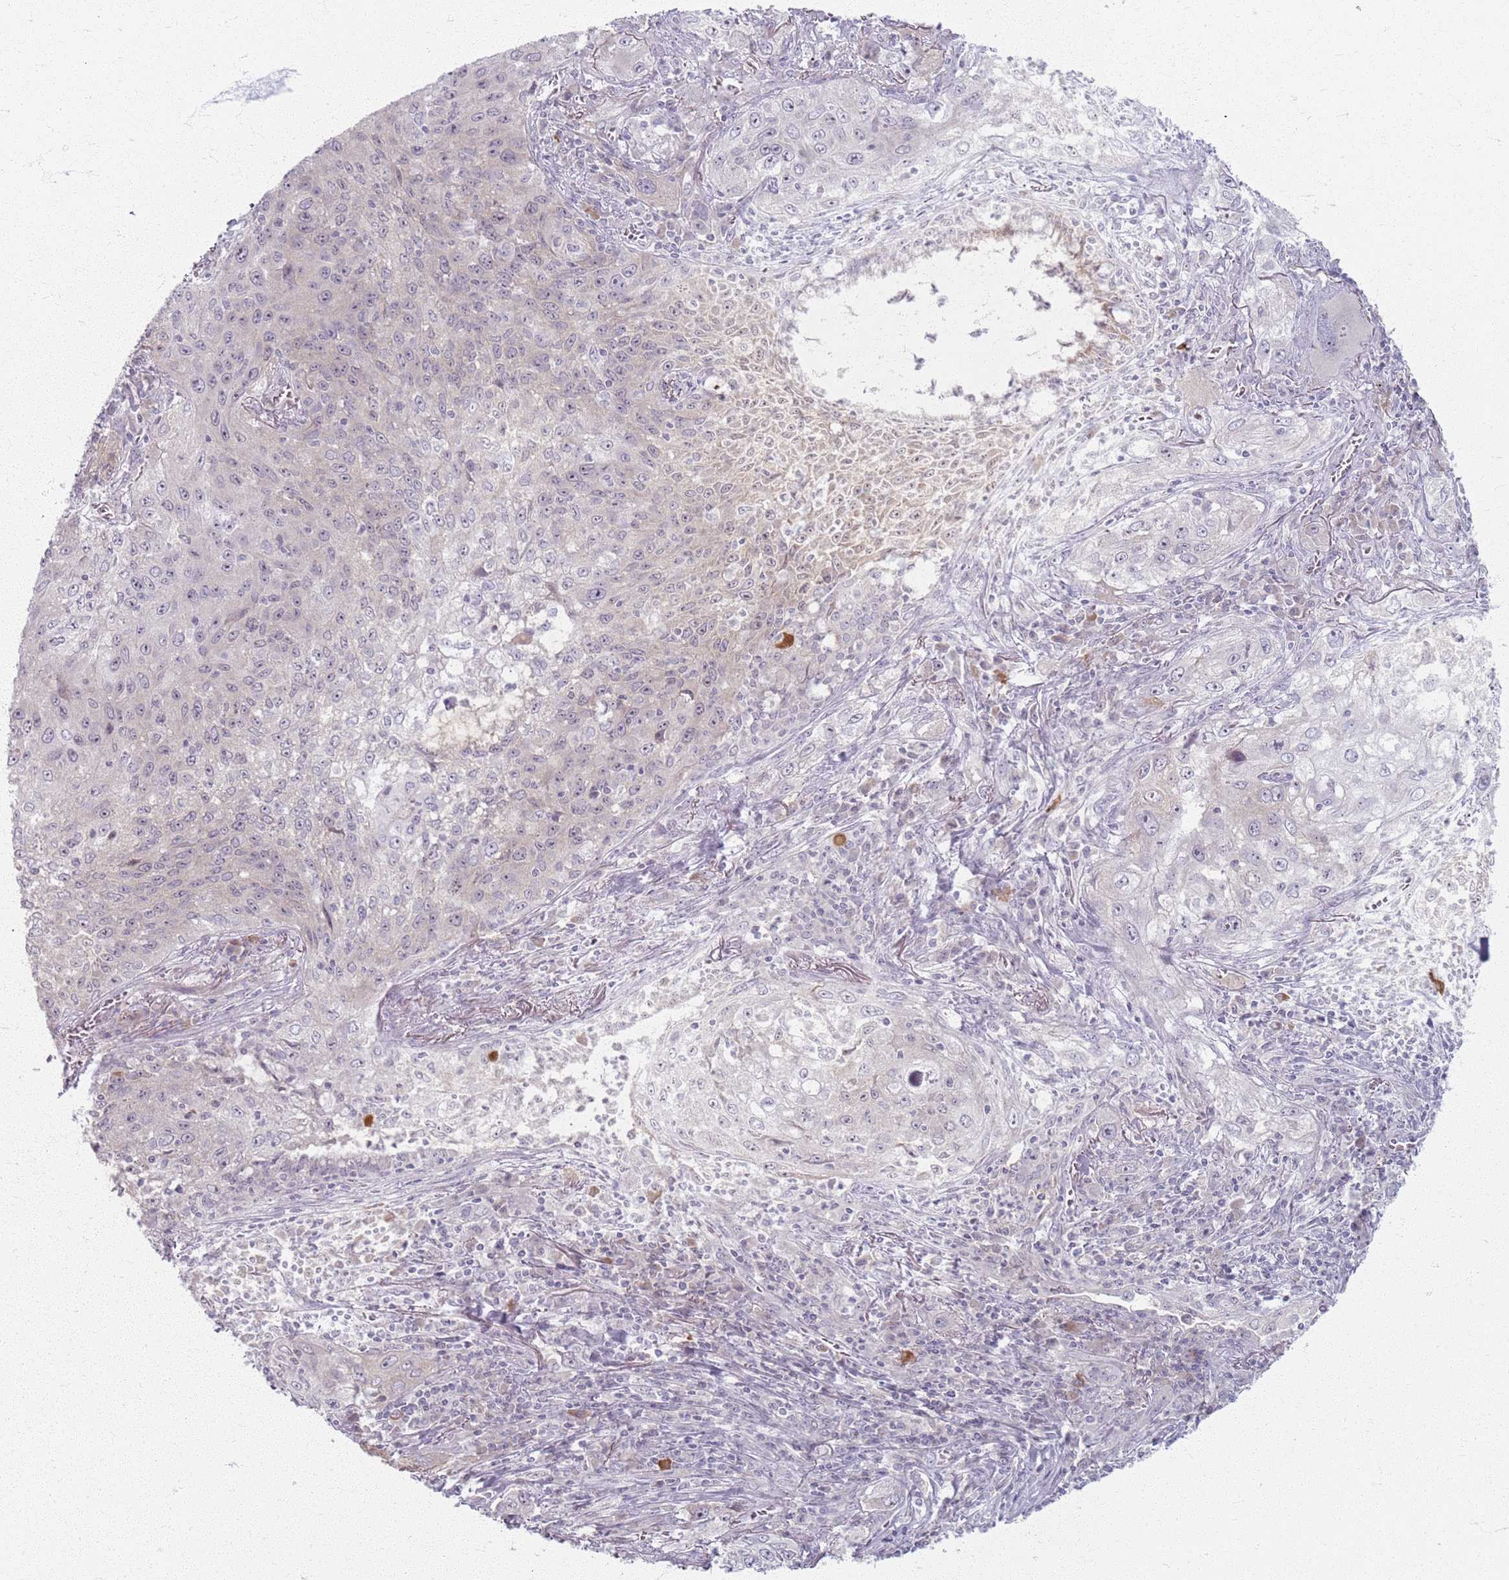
{"staining": {"intensity": "negative", "quantity": "none", "location": "none"}, "tissue": "lung cancer", "cell_type": "Tumor cells", "image_type": "cancer", "snomed": [{"axis": "morphology", "description": "Squamous cell carcinoma, NOS"}, {"axis": "topography", "description": "Lung"}], "caption": "Photomicrograph shows no protein expression in tumor cells of squamous cell carcinoma (lung) tissue. (IHC, brightfield microscopy, high magnification).", "gene": "CRIPT", "patient": {"sex": "female", "age": 69}}